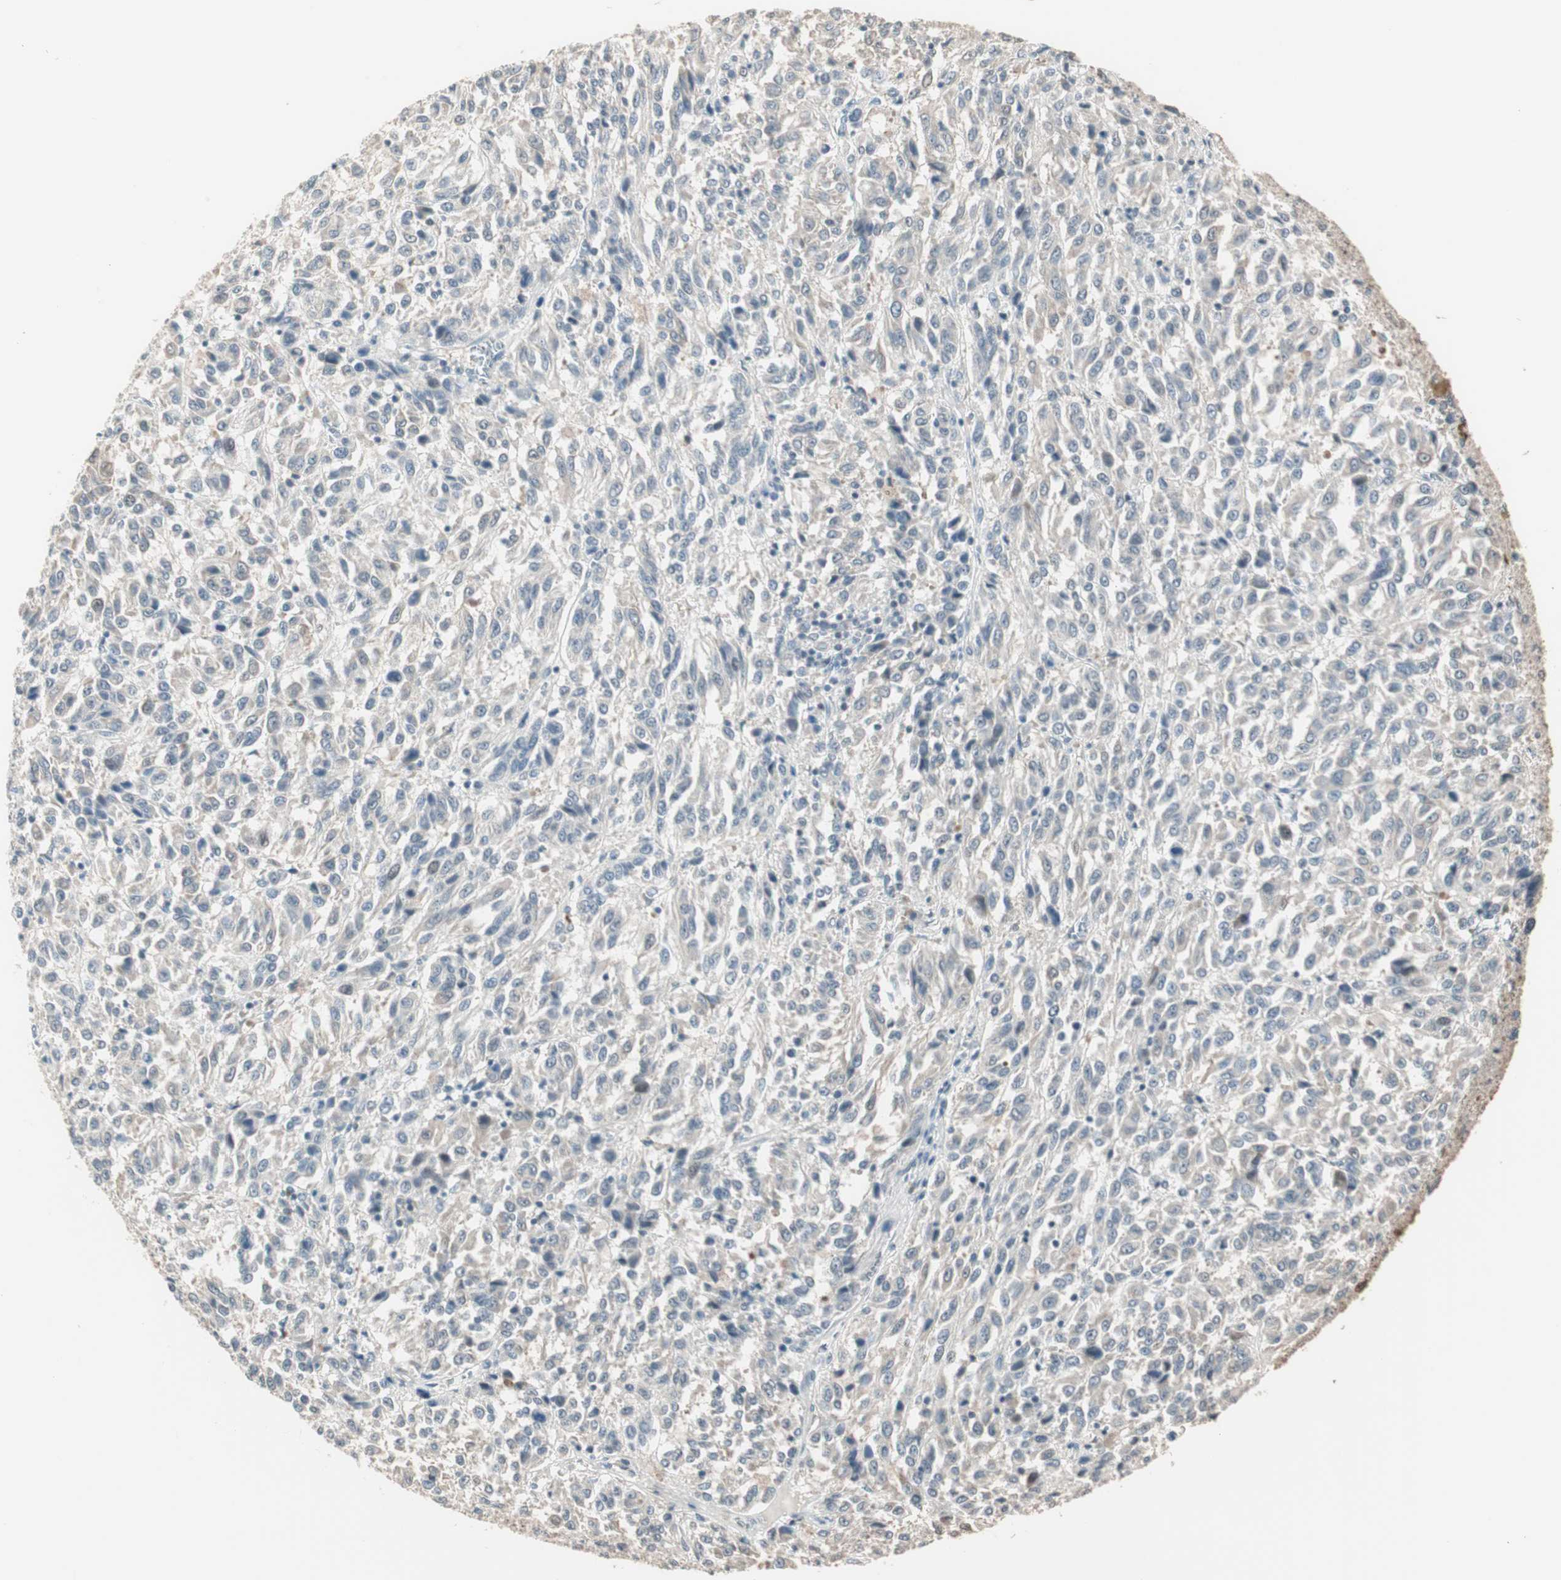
{"staining": {"intensity": "negative", "quantity": "none", "location": "none"}, "tissue": "melanoma", "cell_type": "Tumor cells", "image_type": "cancer", "snomed": [{"axis": "morphology", "description": "Malignant melanoma, Metastatic site"}, {"axis": "topography", "description": "Lung"}], "caption": "The image reveals no staining of tumor cells in melanoma.", "gene": "PDZK1", "patient": {"sex": "male", "age": 64}}